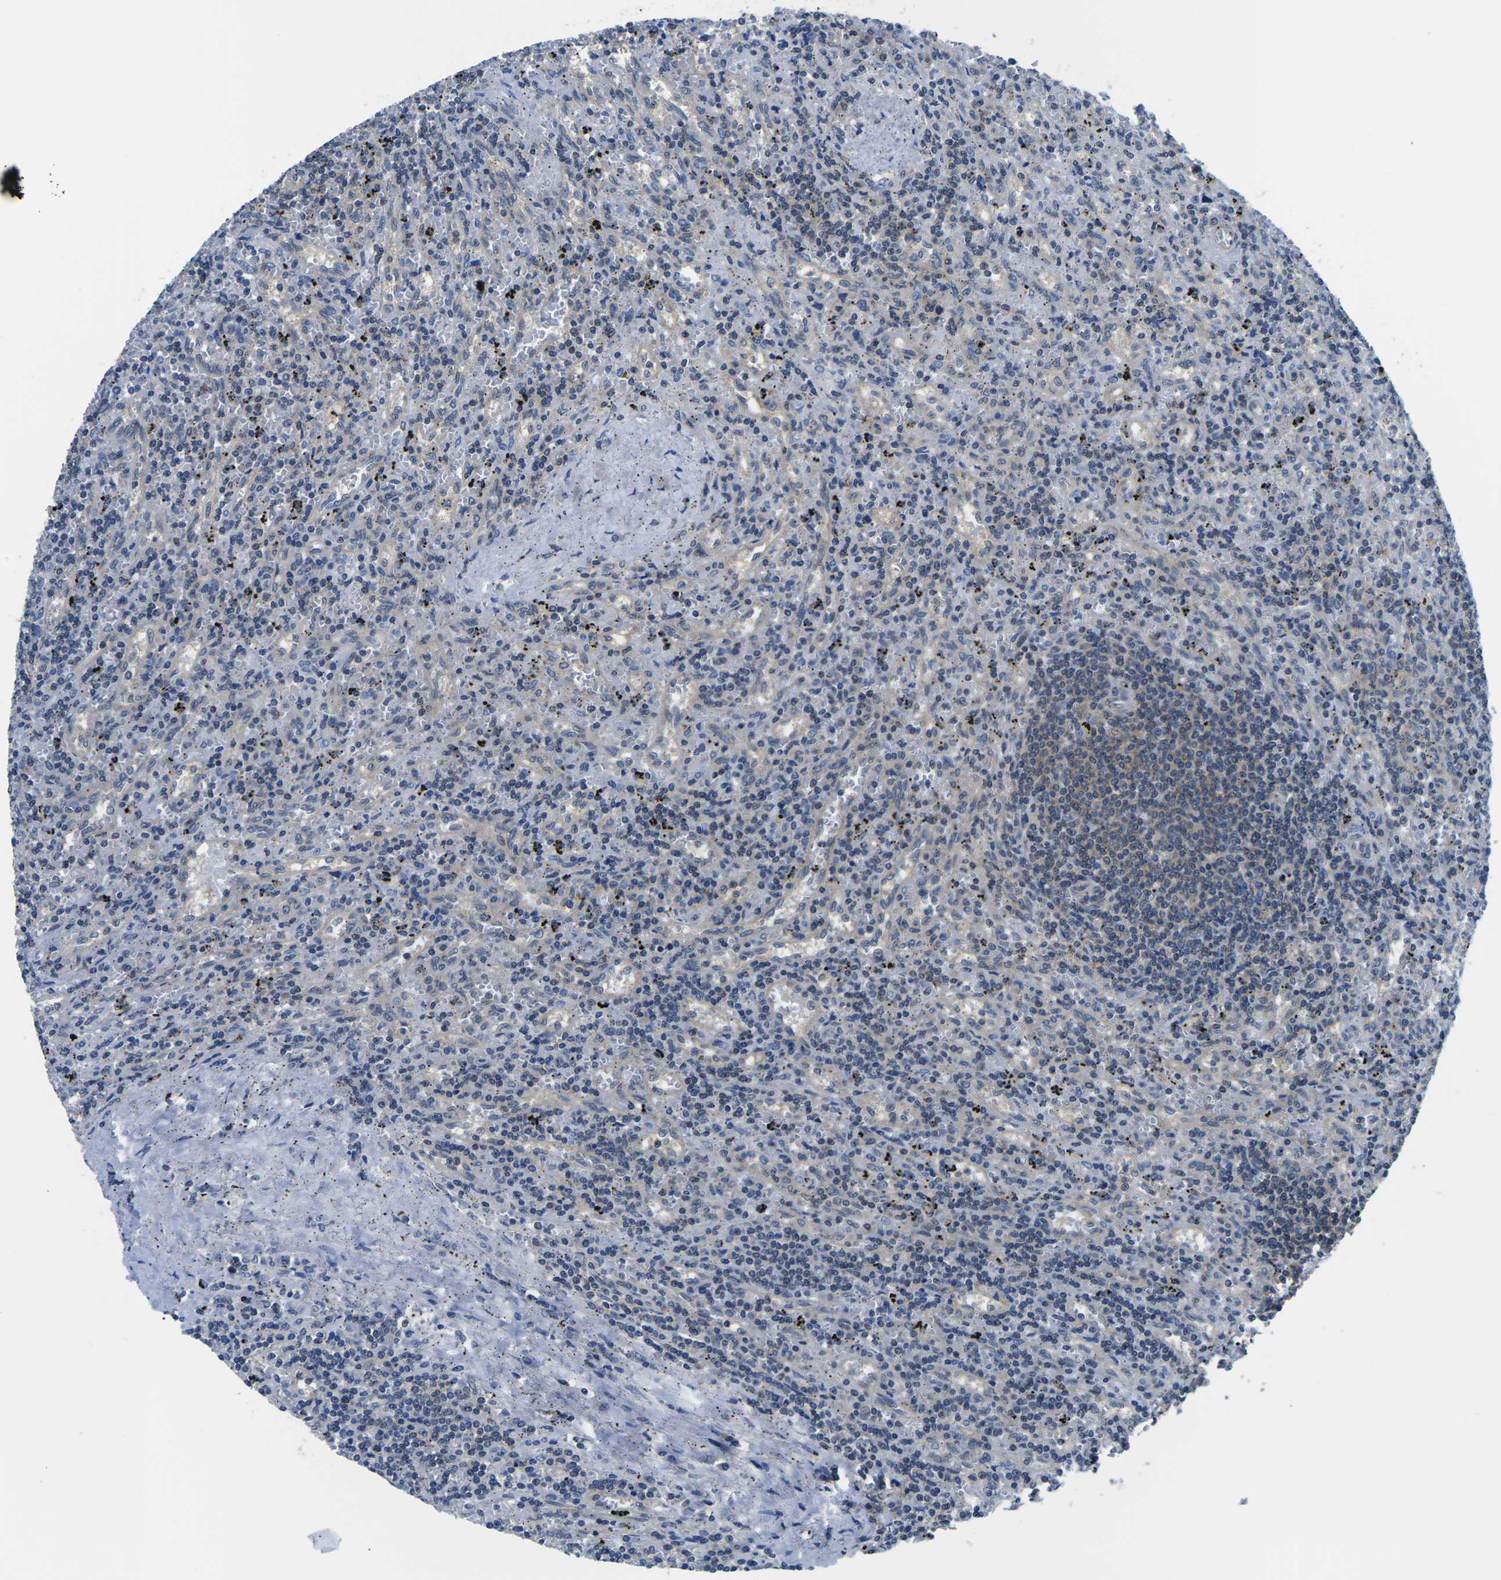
{"staining": {"intensity": "weak", "quantity": "<25%", "location": "cytoplasmic/membranous"}, "tissue": "lymphoma", "cell_type": "Tumor cells", "image_type": "cancer", "snomed": [{"axis": "morphology", "description": "Malignant lymphoma, non-Hodgkin's type, Low grade"}, {"axis": "topography", "description": "Spleen"}], "caption": "Low-grade malignant lymphoma, non-Hodgkin's type was stained to show a protein in brown. There is no significant positivity in tumor cells.", "gene": "GSK3B", "patient": {"sex": "male", "age": 76}}